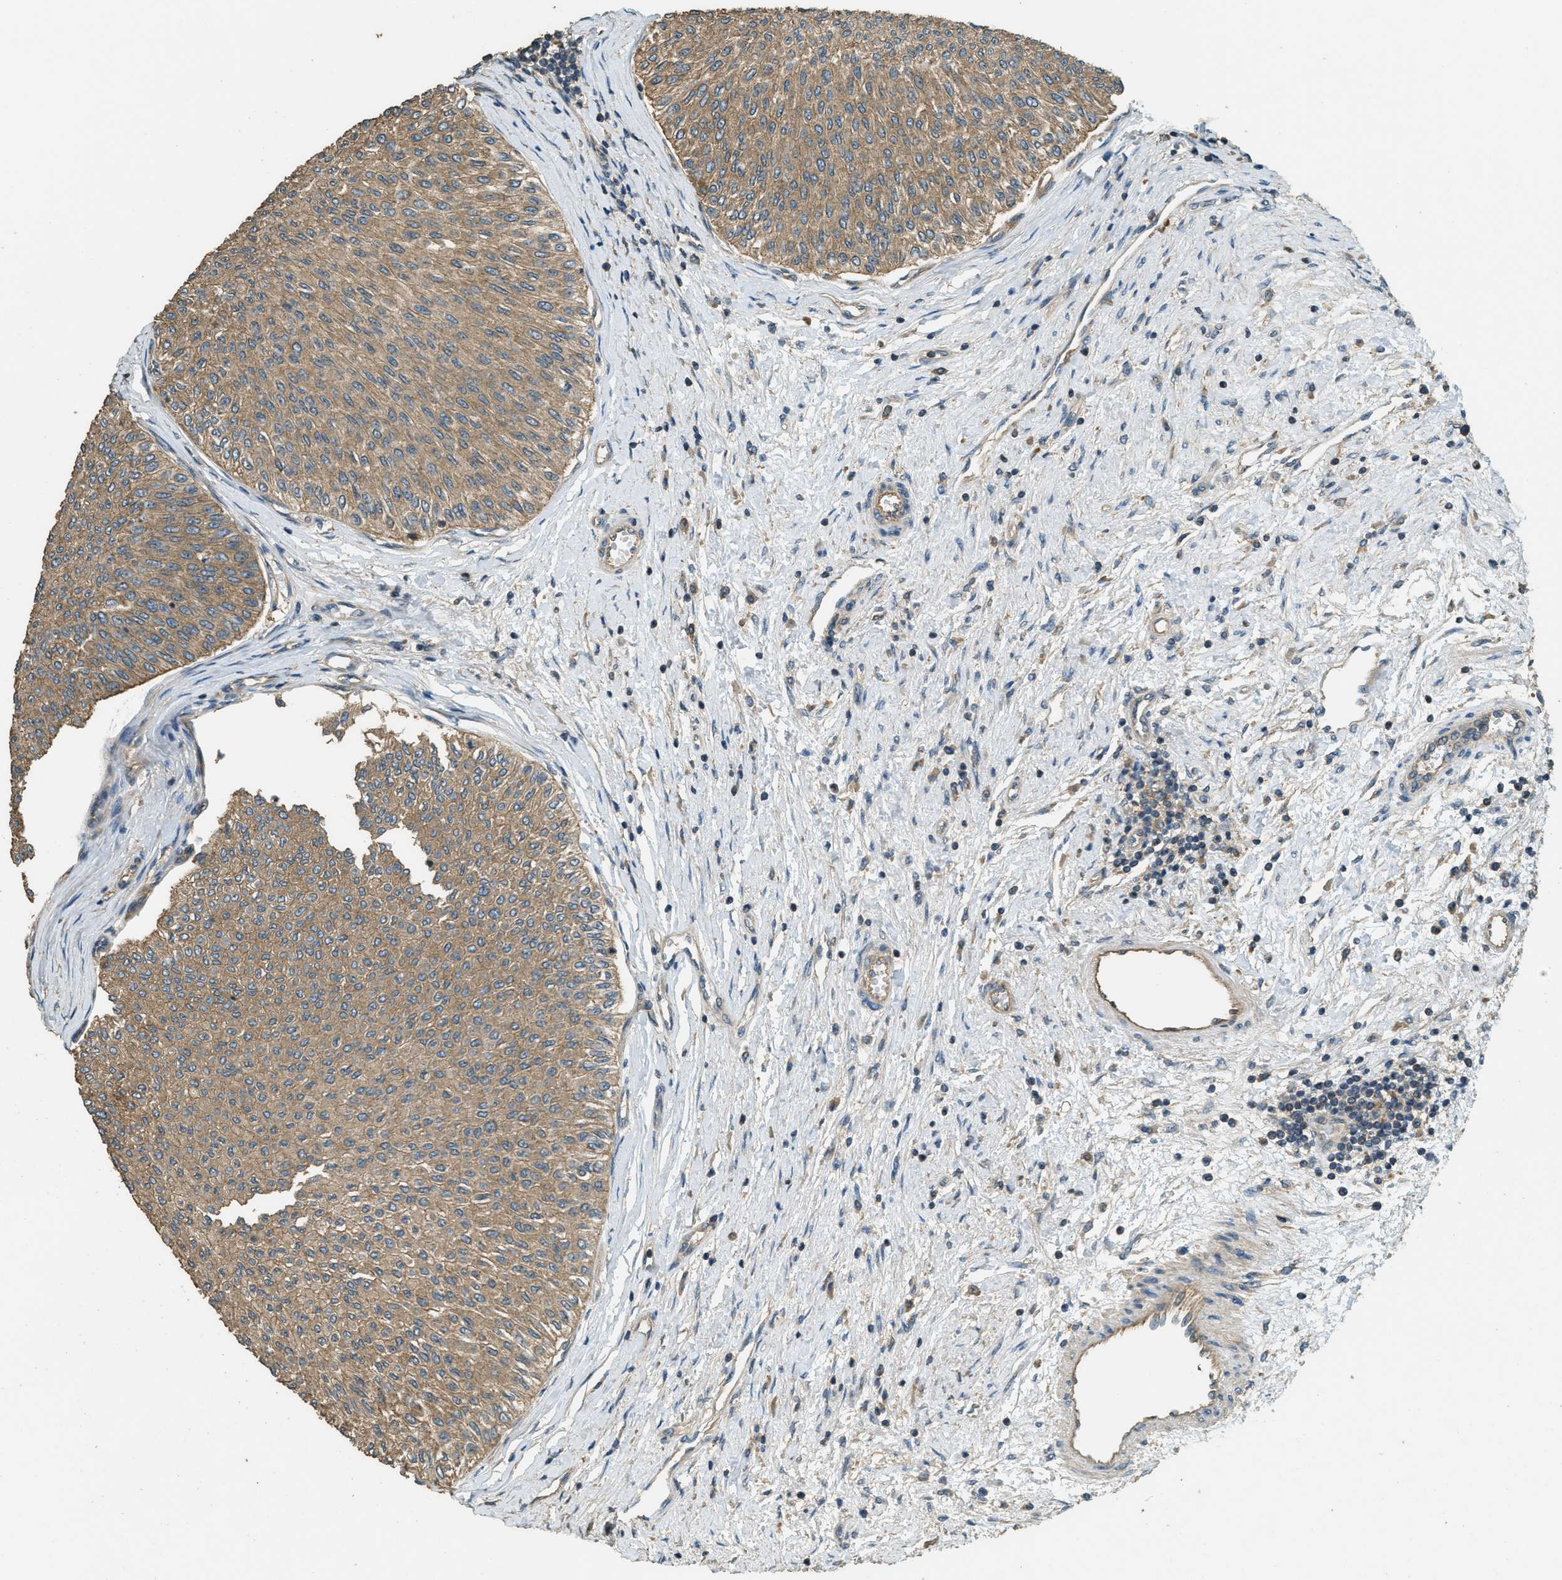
{"staining": {"intensity": "moderate", "quantity": ">75%", "location": "cytoplasmic/membranous"}, "tissue": "urothelial cancer", "cell_type": "Tumor cells", "image_type": "cancer", "snomed": [{"axis": "morphology", "description": "Urothelial carcinoma, Low grade"}, {"axis": "topography", "description": "Urinary bladder"}], "caption": "A brown stain labels moderate cytoplasmic/membranous positivity of a protein in human urothelial cancer tumor cells.", "gene": "MARS1", "patient": {"sex": "male", "age": 78}}